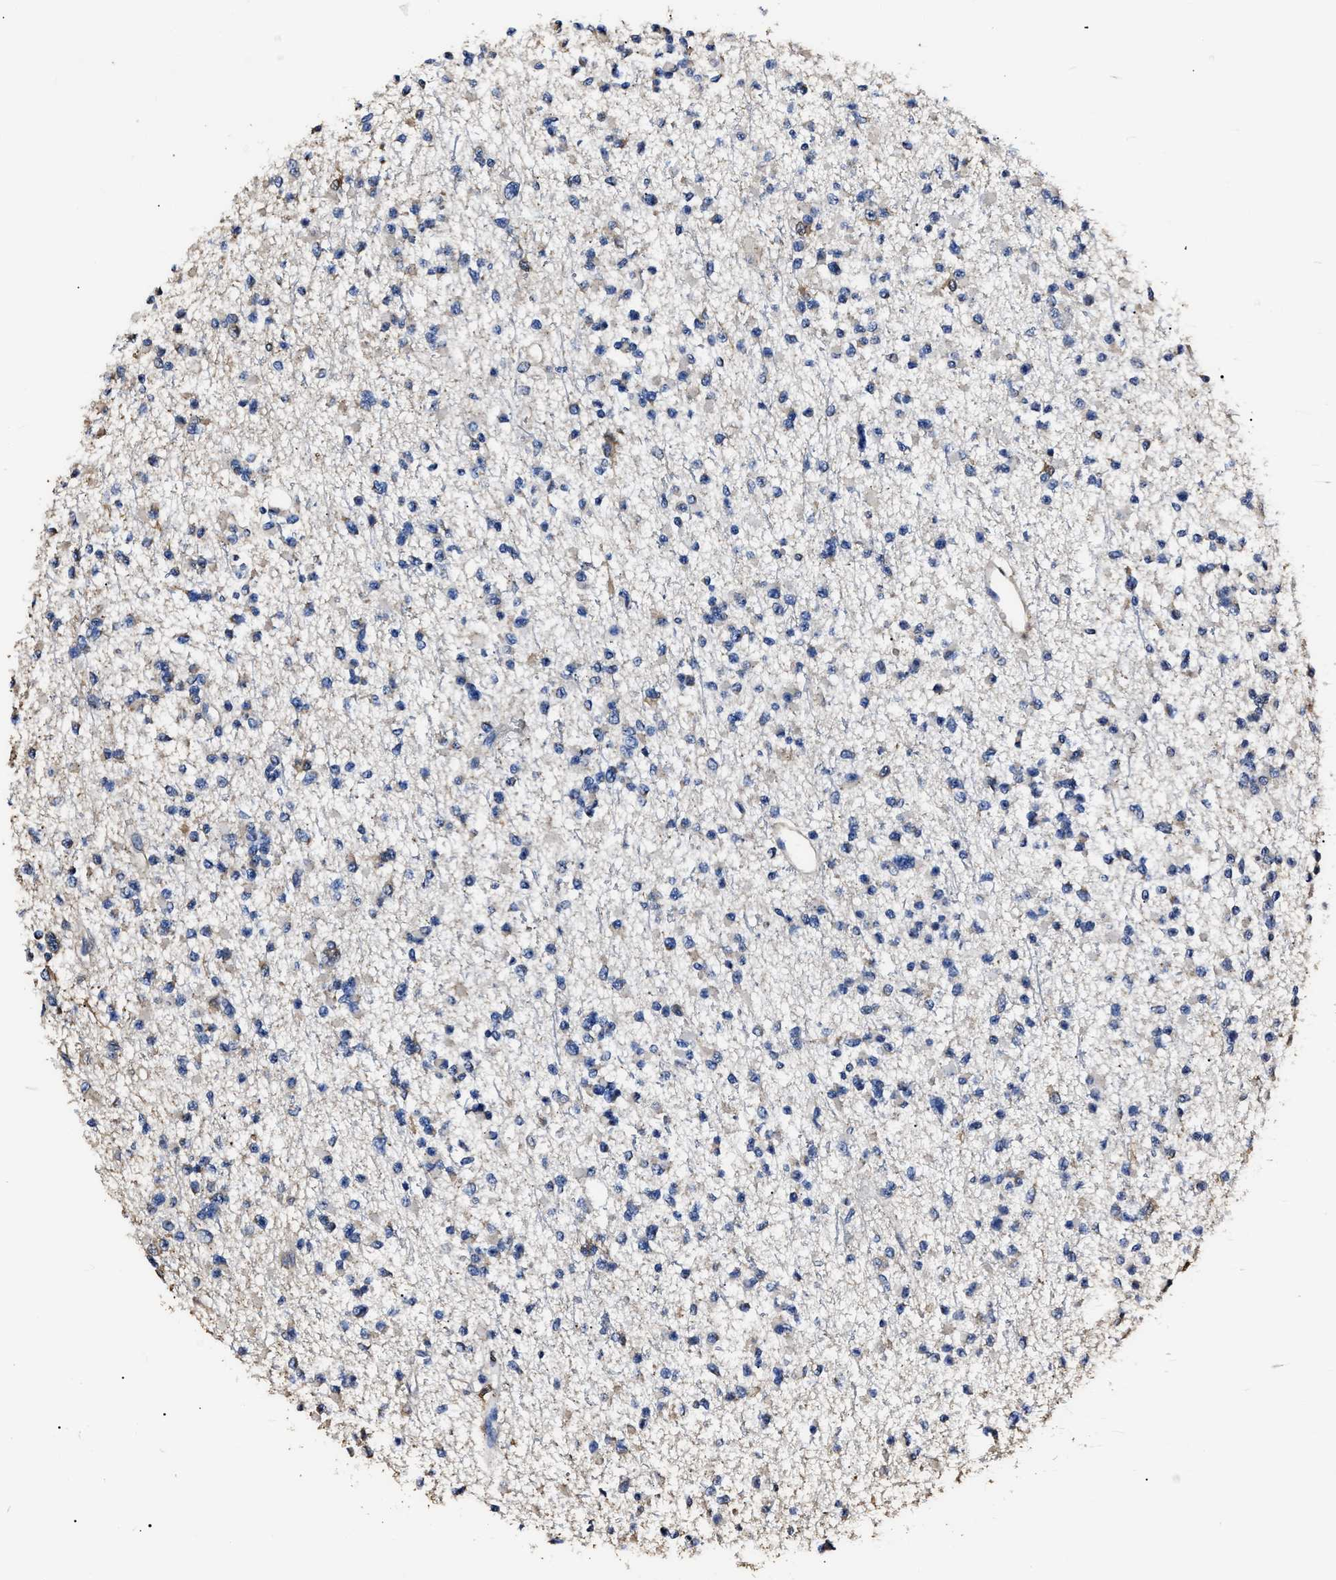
{"staining": {"intensity": "weak", "quantity": "<25%", "location": "cytoplasmic/membranous"}, "tissue": "glioma", "cell_type": "Tumor cells", "image_type": "cancer", "snomed": [{"axis": "morphology", "description": "Glioma, malignant, Low grade"}, {"axis": "topography", "description": "Brain"}], "caption": "Human malignant glioma (low-grade) stained for a protein using IHC shows no expression in tumor cells.", "gene": "ALDH1A1", "patient": {"sex": "female", "age": 22}}